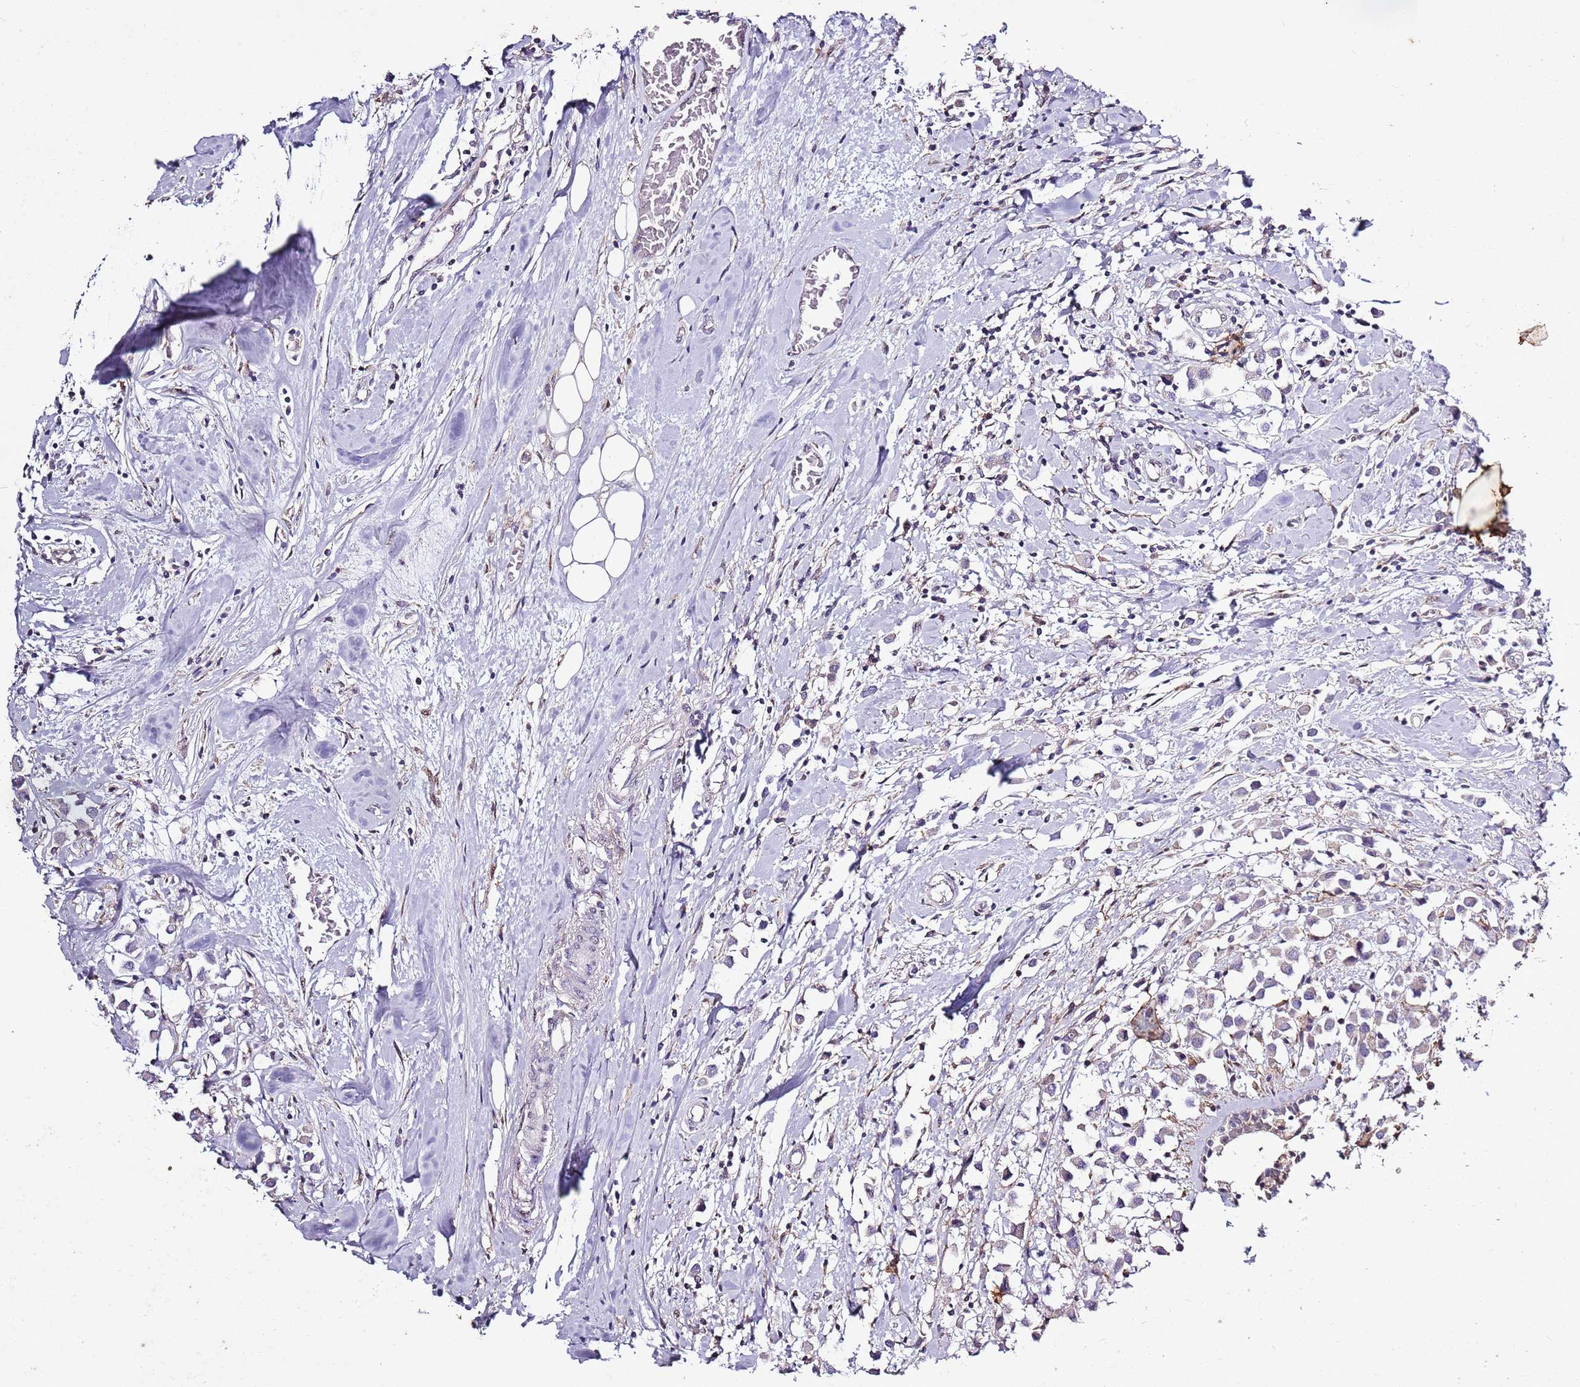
{"staining": {"intensity": "negative", "quantity": "none", "location": "none"}, "tissue": "breast cancer", "cell_type": "Tumor cells", "image_type": "cancer", "snomed": [{"axis": "morphology", "description": "Duct carcinoma"}, {"axis": "topography", "description": "Breast"}], "caption": "Immunohistochemistry micrograph of human breast infiltrating ductal carcinoma stained for a protein (brown), which shows no expression in tumor cells. (DAB immunohistochemistry visualized using brightfield microscopy, high magnification).", "gene": "CAPN9", "patient": {"sex": "female", "age": 61}}